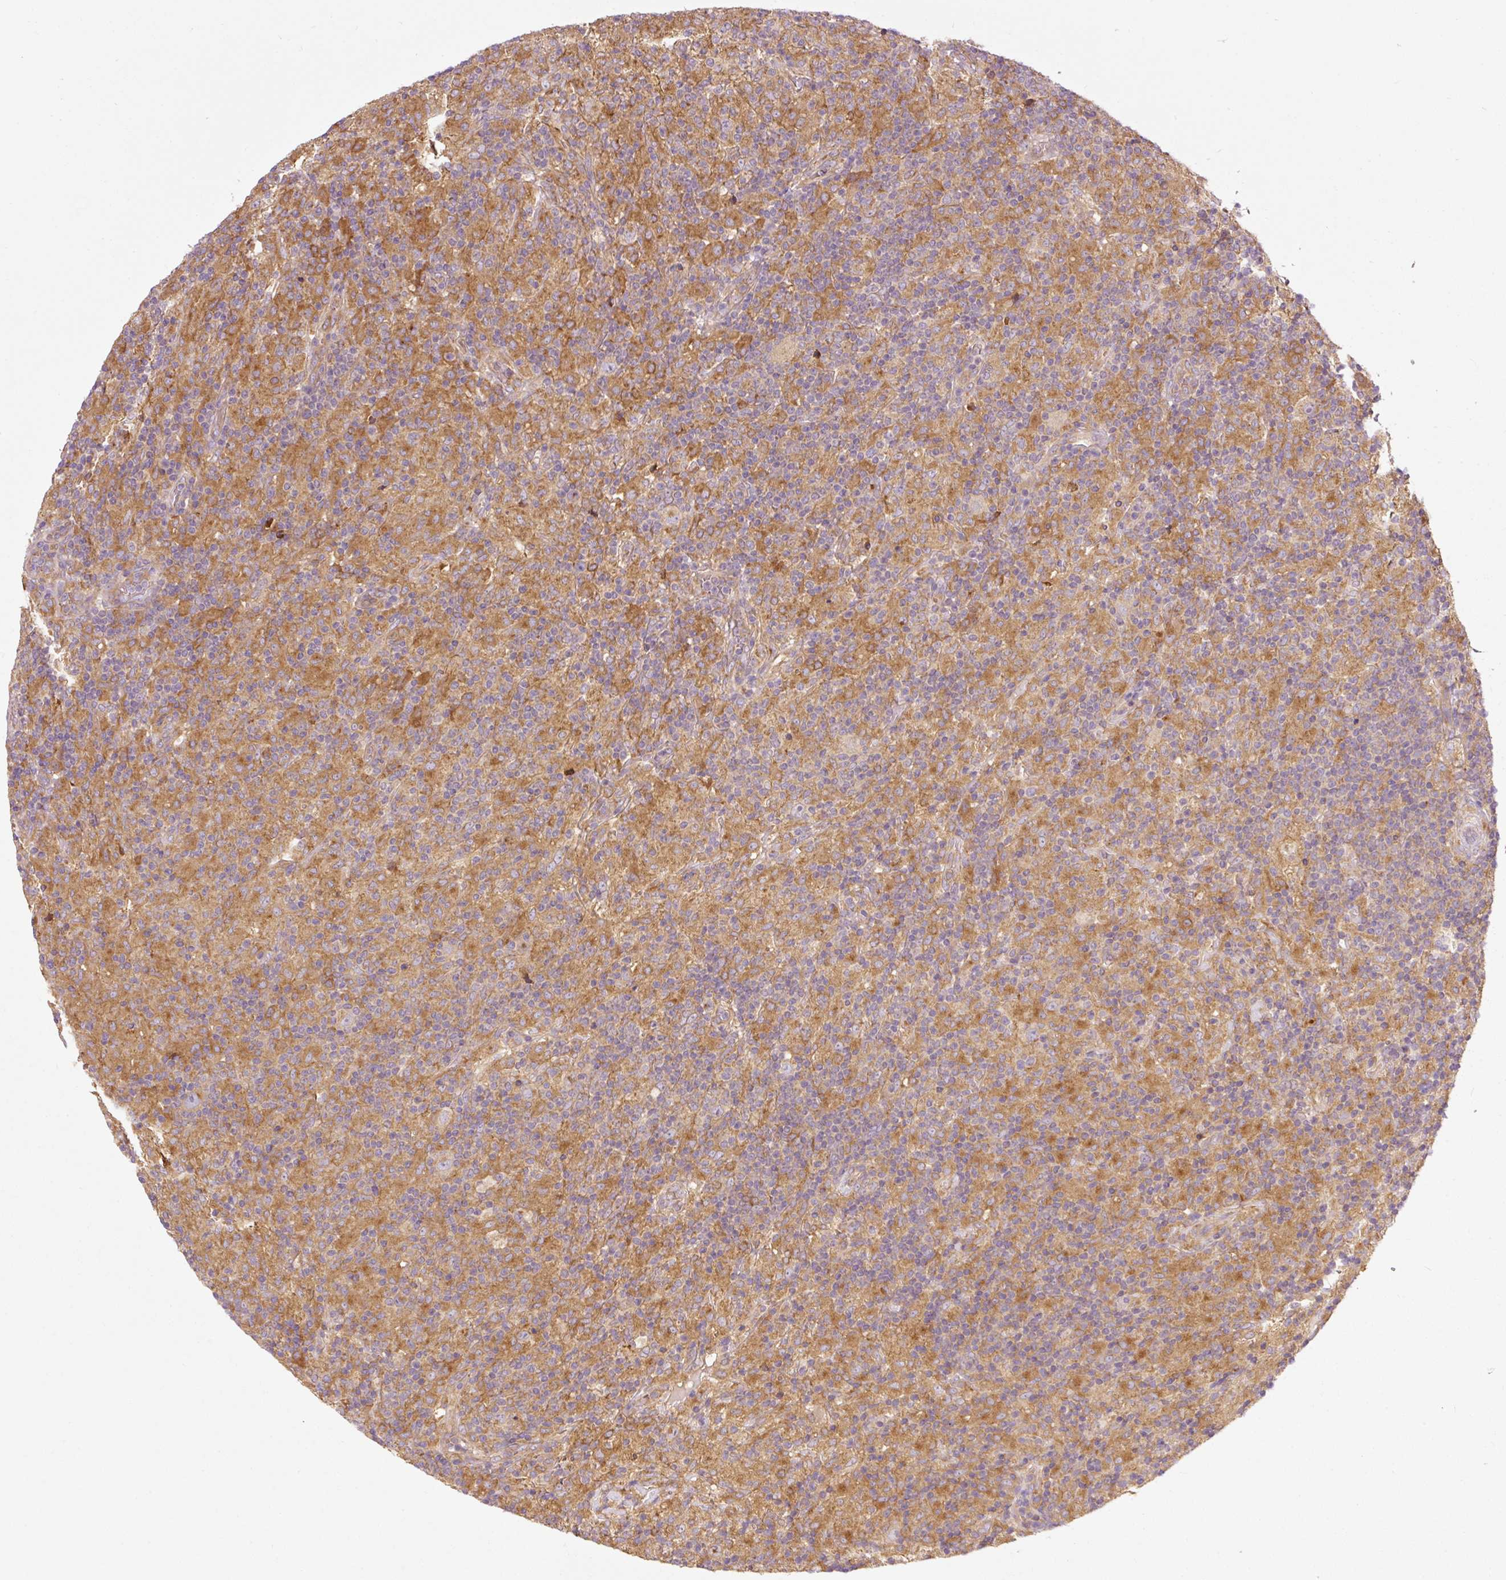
{"staining": {"intensity": "moderate", "quantity": "<25%", "location": "cytoplasmic/membranous"}, "tissue": "lymphoma", "cell_type": "Tumor cells", "image_type": "cancer", "snomed": [{"axis": "morphology", "description": "Hodgkin's disease, NOS"}, {"axis": "topography", "description": "Lymph node"}], "caption": "Protein expression analysis of human lymphoma reveals moderate cytoplasmic/membranous expression in about <25% of tumor cells.", "gene": "NAPA", "patient": {"sex": "male", "age": 70}}